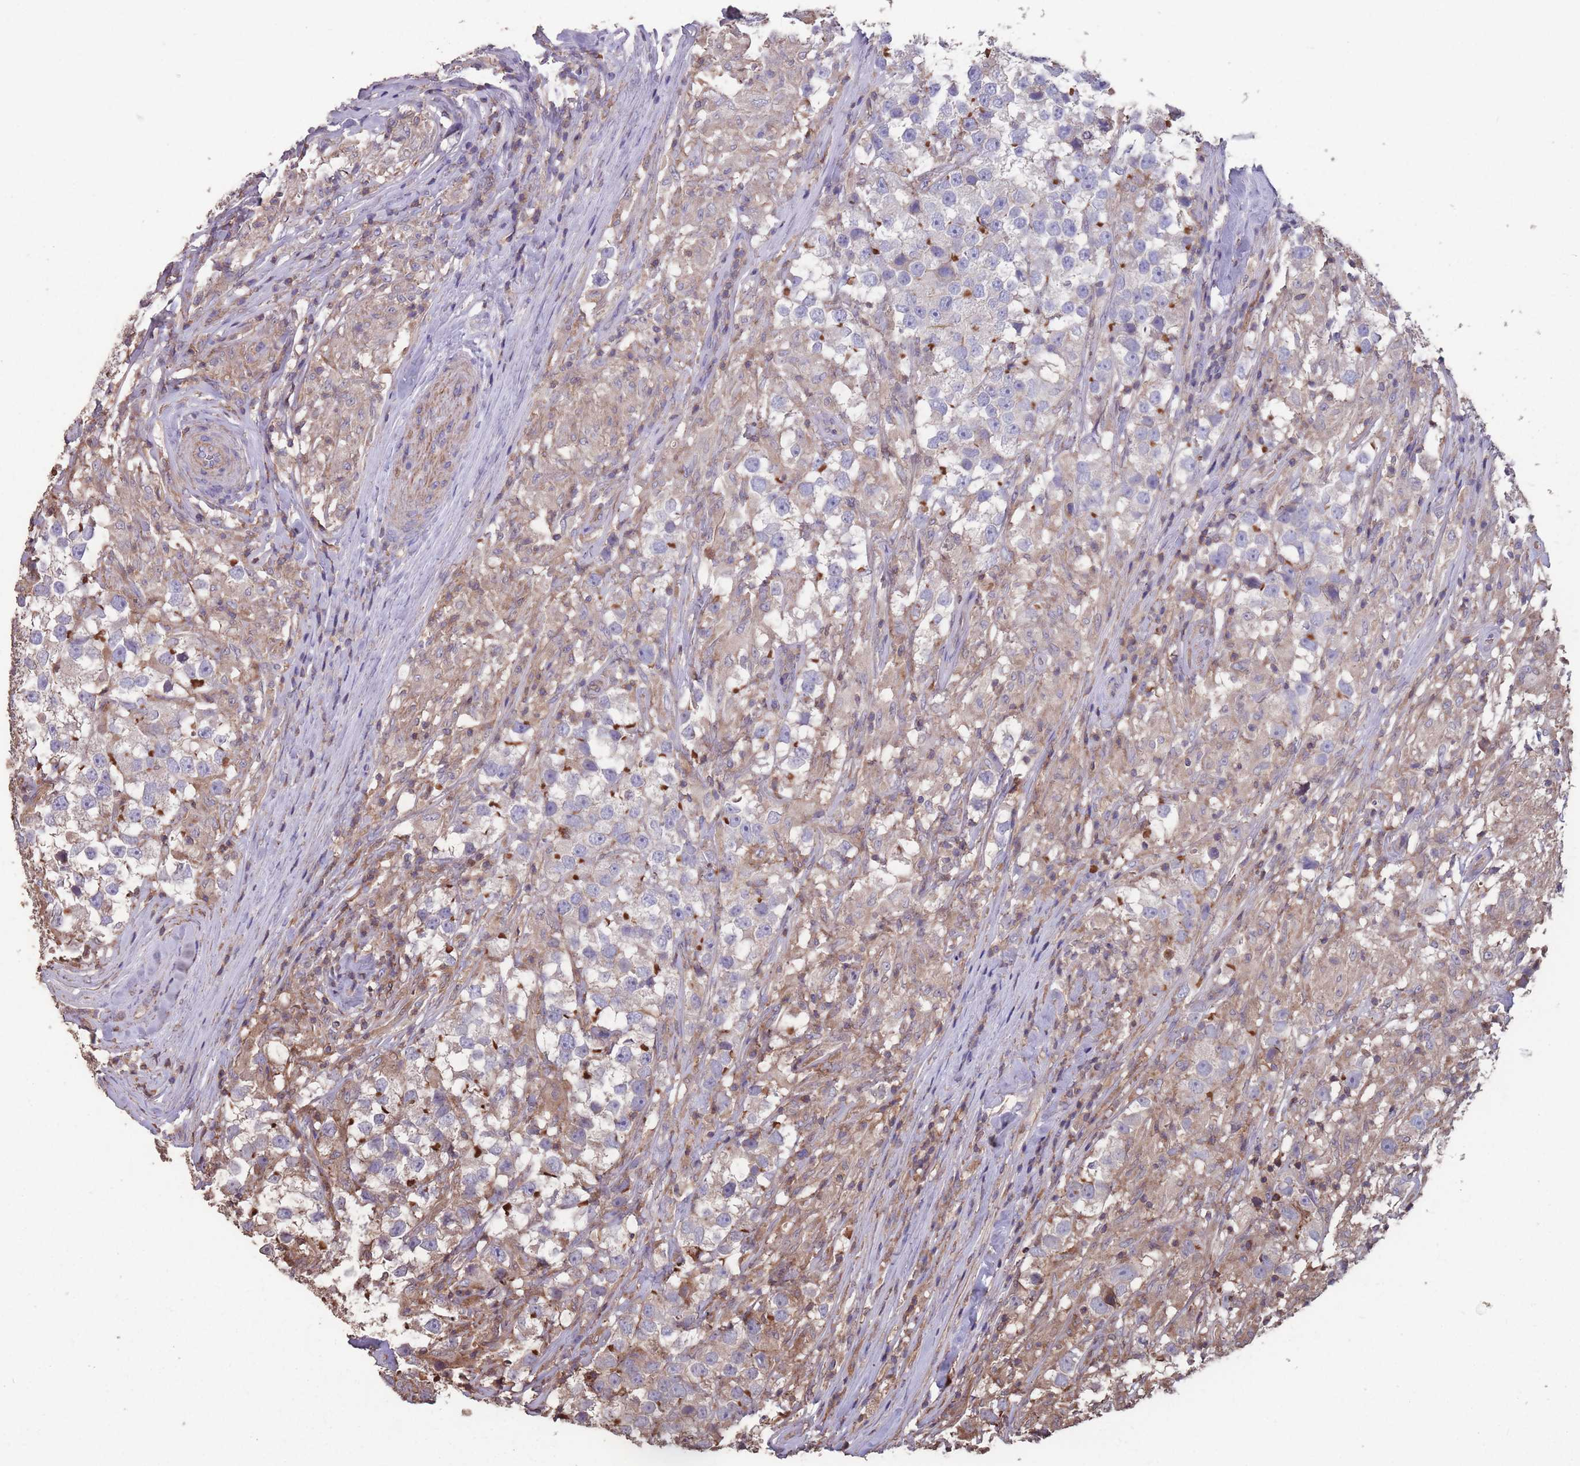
{"staining": {"intensity": "negative", "quantity": "none", "location": "none"}, "tissue": "testis cancer", "cell_type": "Tumor cells", "image_type": "cancer", "snomed": [{"axis": "morphology", "description": "Seminoma, NOS"}, {"axis": "topography", "description": "Testis"}], "caption": "This is a image of IHC staining of testis cancer, which shows no staining in tumor cells.", "gene": "NUDT21", "patient": {"sex": "male", "age": 46}}